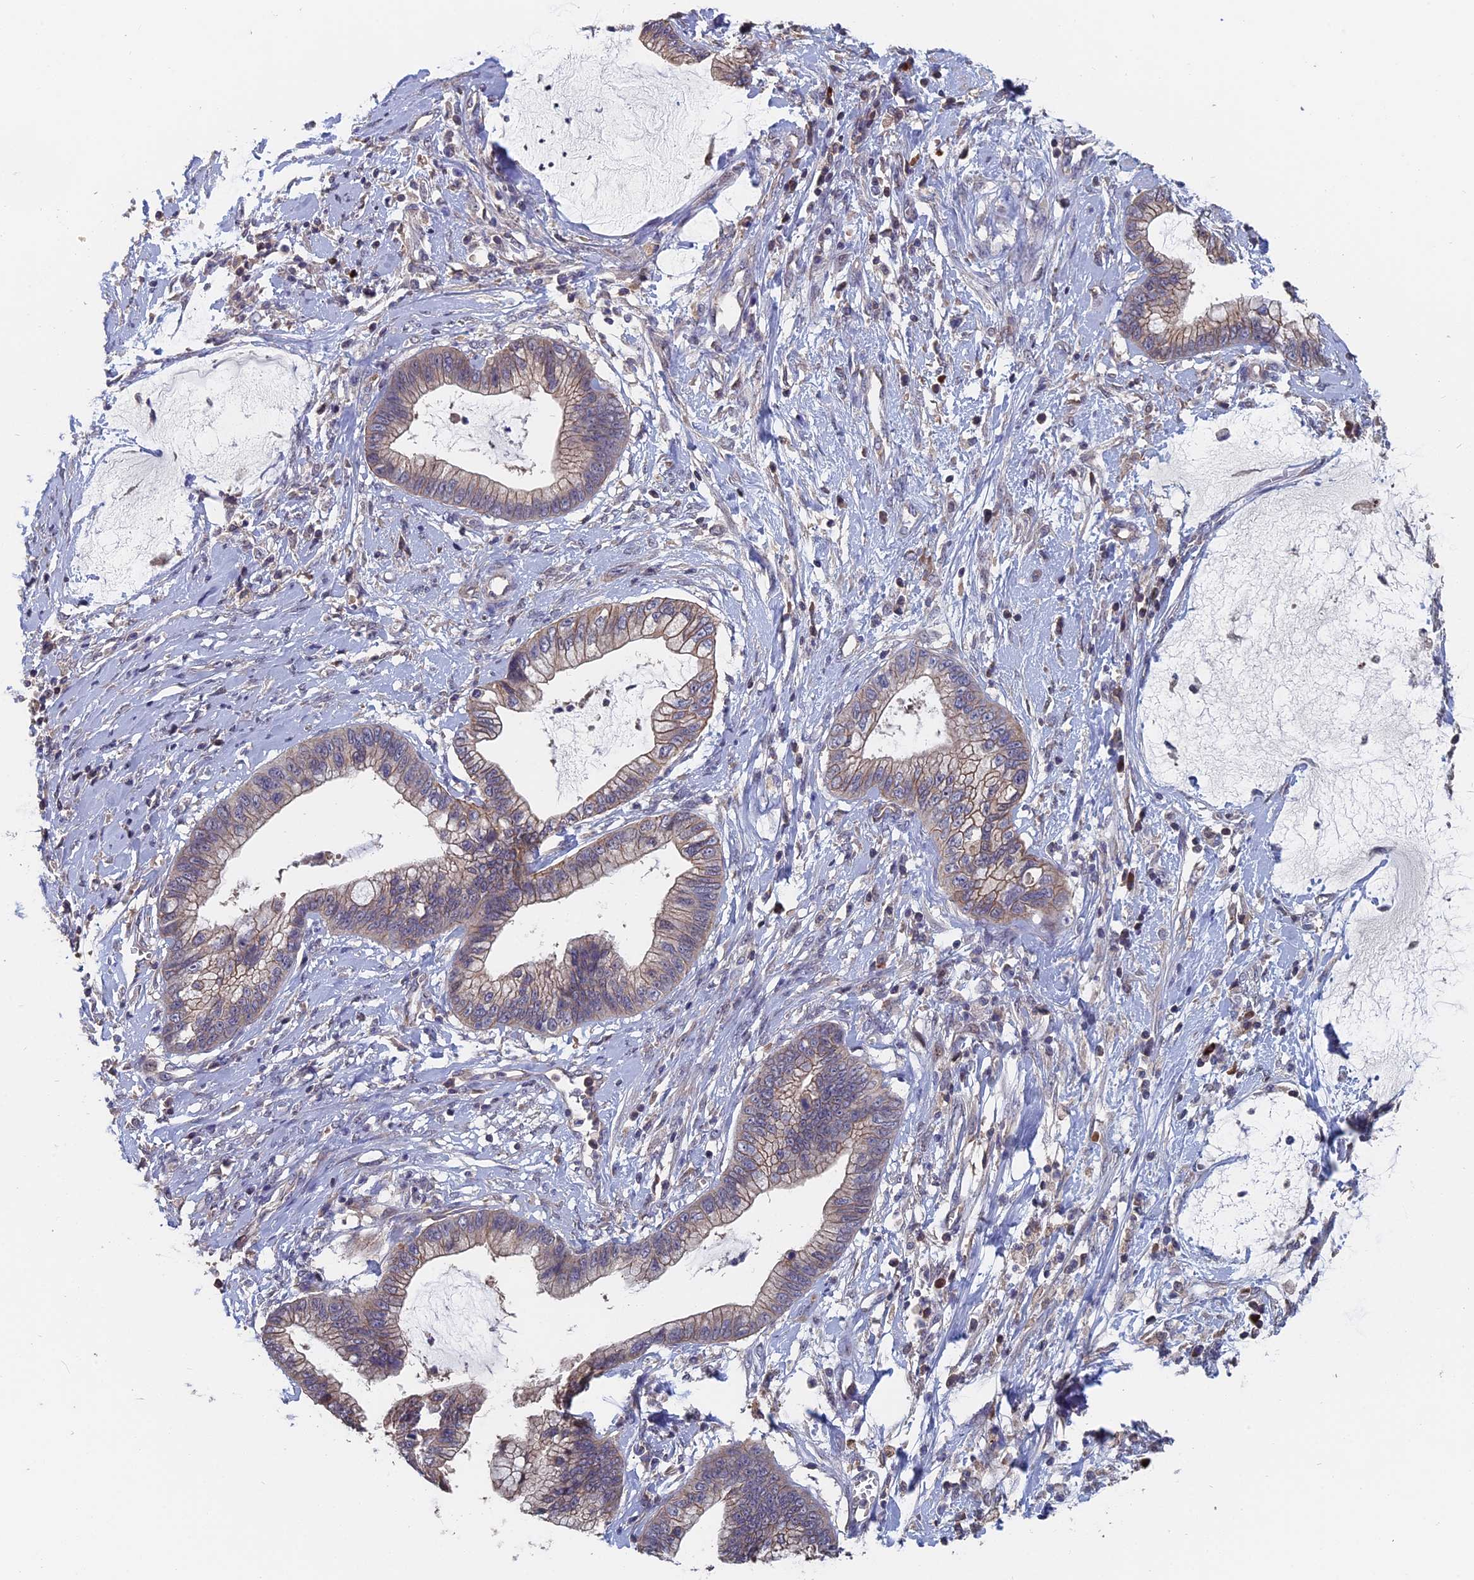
{"staining": {"intensity": "weak", "quantity": "25%-75%", "location": "cytoplasmic/membranous"}, "tissue": "cervical cancer", "cell_type": "Tumor cells", "image_type": "cancer", "snomed": [{"axis": "morphology", "description": "Adenocarcinoma, NOS"}, {"axis": "topography", "description": "Cervix"}], "caption": "Immunohistochemistry staining of adenocarcinoma (cervical), which reveals low levels of weak cytoplasmic/membranous expression in approximately 25%-75% of tumor cells indicating weak cytoplasmic/membranous protein expression. The staining was performed using DAB (3,3'-diaminobenzidine) (brown) for protein detection and nuclei were counterstained in hematoxylin (blue).", "gene": "SLC33A1", "patient": {"sex": "female", "age": 44}}